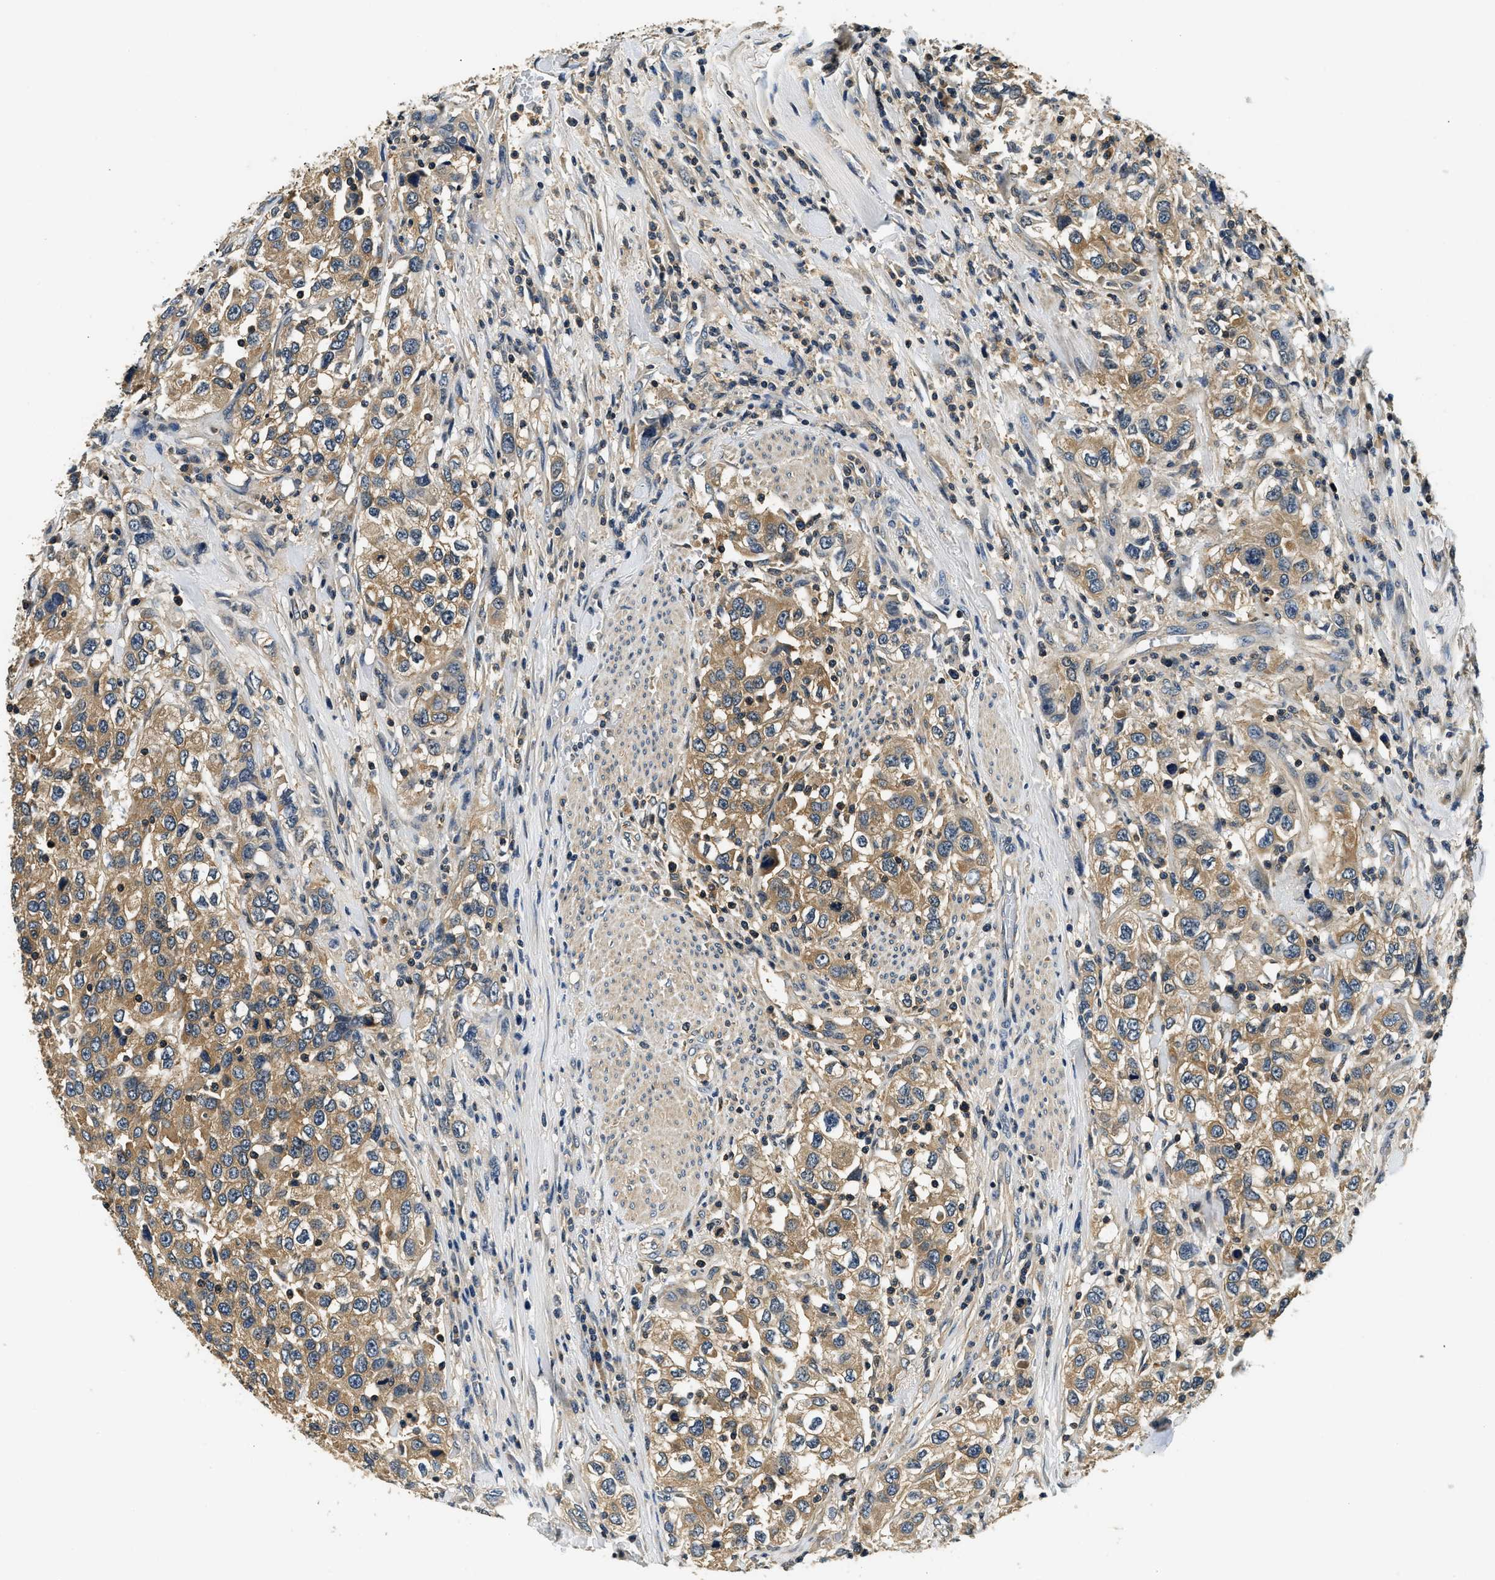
{"staining": {"intensity": "moderate", "quantity": ">75%", "location": "cytoplasmic/membranous"}, "tissue": "urothelial cancer", "cell_type": "Tumor cells", "image_type": "cancer", "snomed": [{"axis": "morphology", "description": "Urothelial carcinoma, High grade"}, {"axis": "topography", "description": "Urinary bladder"}], "caption": "Immunohistochemical staining of urothelial cancer exhibits medium levels of moderate cytoplasmic/membranous positivity in about >75% of tumor cells.", "gene": "RESF1", "patient": {"sex": "female", "age": 80}}